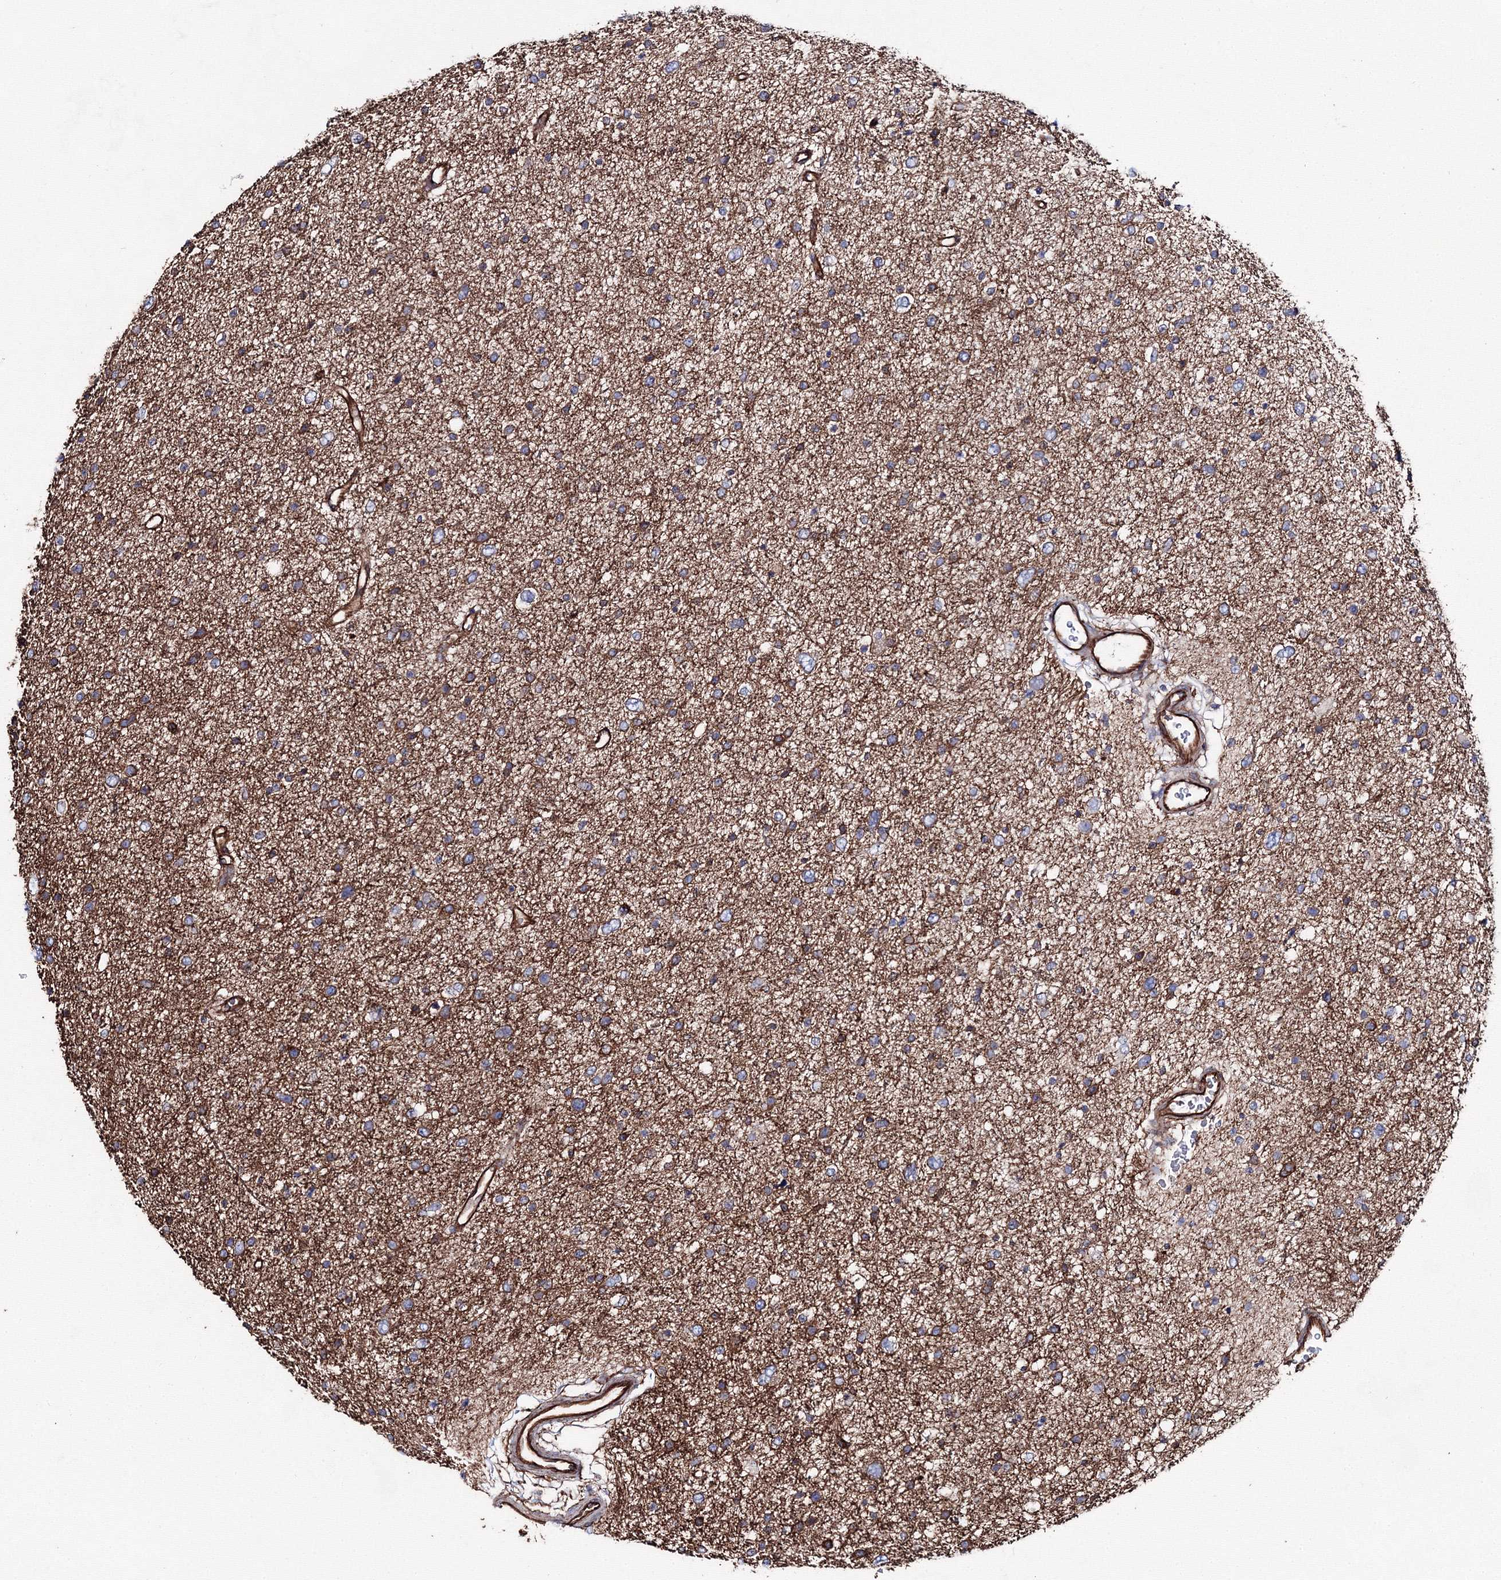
{"staining": {"intensity": "moderate", "quantity": "25%-75%", "location": "cytoplasmic/membranous"}, "tissue": "glioma", "cell_type": "Tumor cells", "image_type": "cancer", "snomed": [{"axis": "morphology", "description": "Glioma, malignant, Low grade"}, {"axis": "topography", "description": "Brain"}], "caption": "Immunohistochemical staining of human malignant low-grade glioma demonstrates medium levels of moderate cytoplasmic/membranous positivity in about 25%-75% of tumor cells.", "gene": "ANKRD37", "patient": {"sex": "female", "age": 37}}